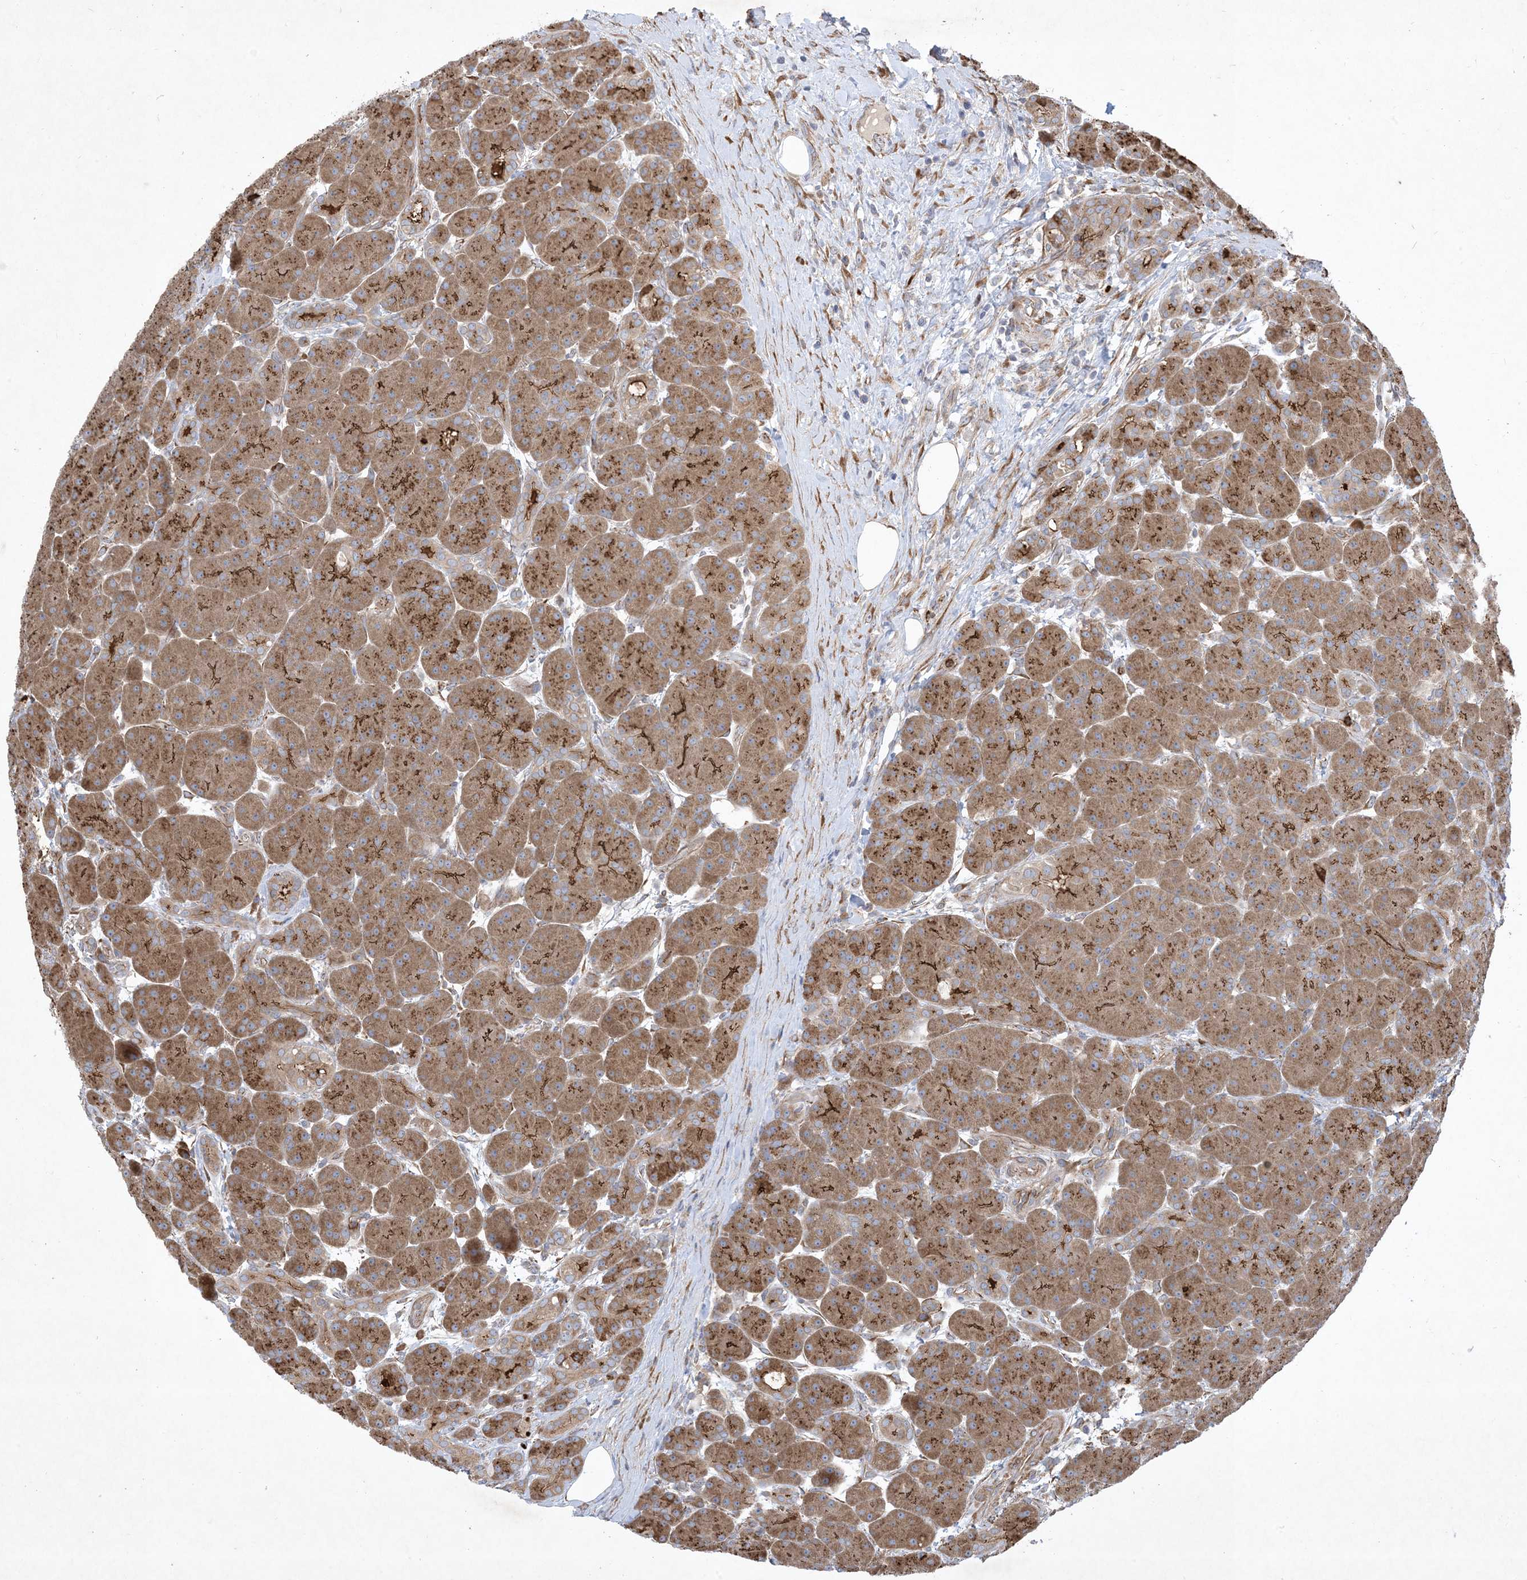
{"staining": {"intensity": "moderate", "quantity": ">75%", "location": "cytoplasmic/membranous"}, "tissue": "pancreas", "cell_type": "Exocrine glandular cells", "image_type": "normal", "snomed": [{"axis": "morphology", "description": "Normal tissue, NOS"}, {"axis": "topography", "description": "Pancreas"}], "caption": "DAB immunohistochemical staining of unremarkable pancreas exhibits moderate cytoplasmic/membranous protein staining in about >75% of exocrine glandular cells.", "gene": "OTOP1", "patient": {"sex": "male", "age": 63}}